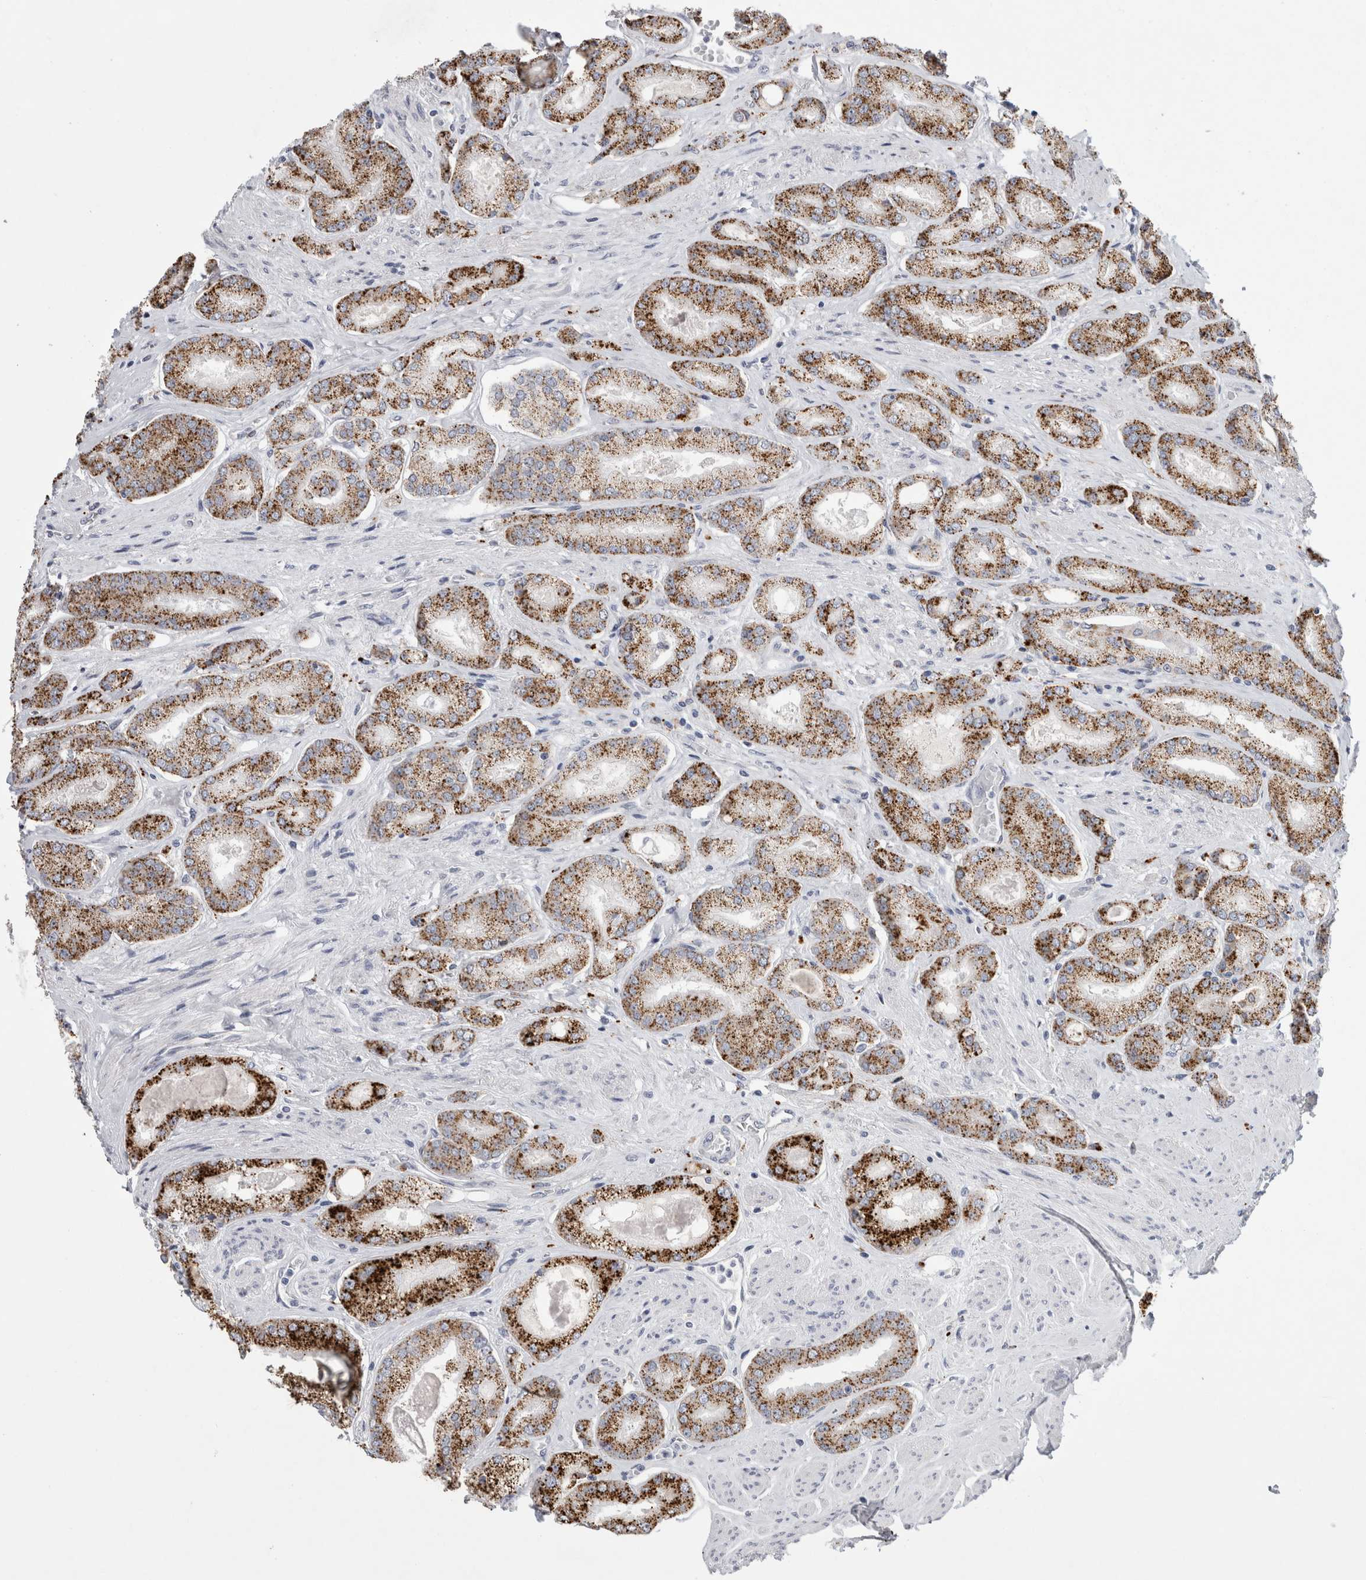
{"staining": {"intensity": "strong", "quantity": ">75%", "location": "cytoplasmic/membranous"}, "tissue": "prostate cancer", "cell_type": "Tumor cells", "image_type": "cancer", "snomed": [{"axis": "morphology", "description": "Adenocarcinoma, High grade"}, {"axis": "topography", "description": "Prostate"}], "caption": "The micrograph reveals immunohistochemical staining of prostate cancer (adenocarcinoma (high-grade)). There is strong cytoplasmic/membranous expression is present in about >75% of tumor cells.", "gene": "GAA", "patient": {"sex": "male", "age": 58}}